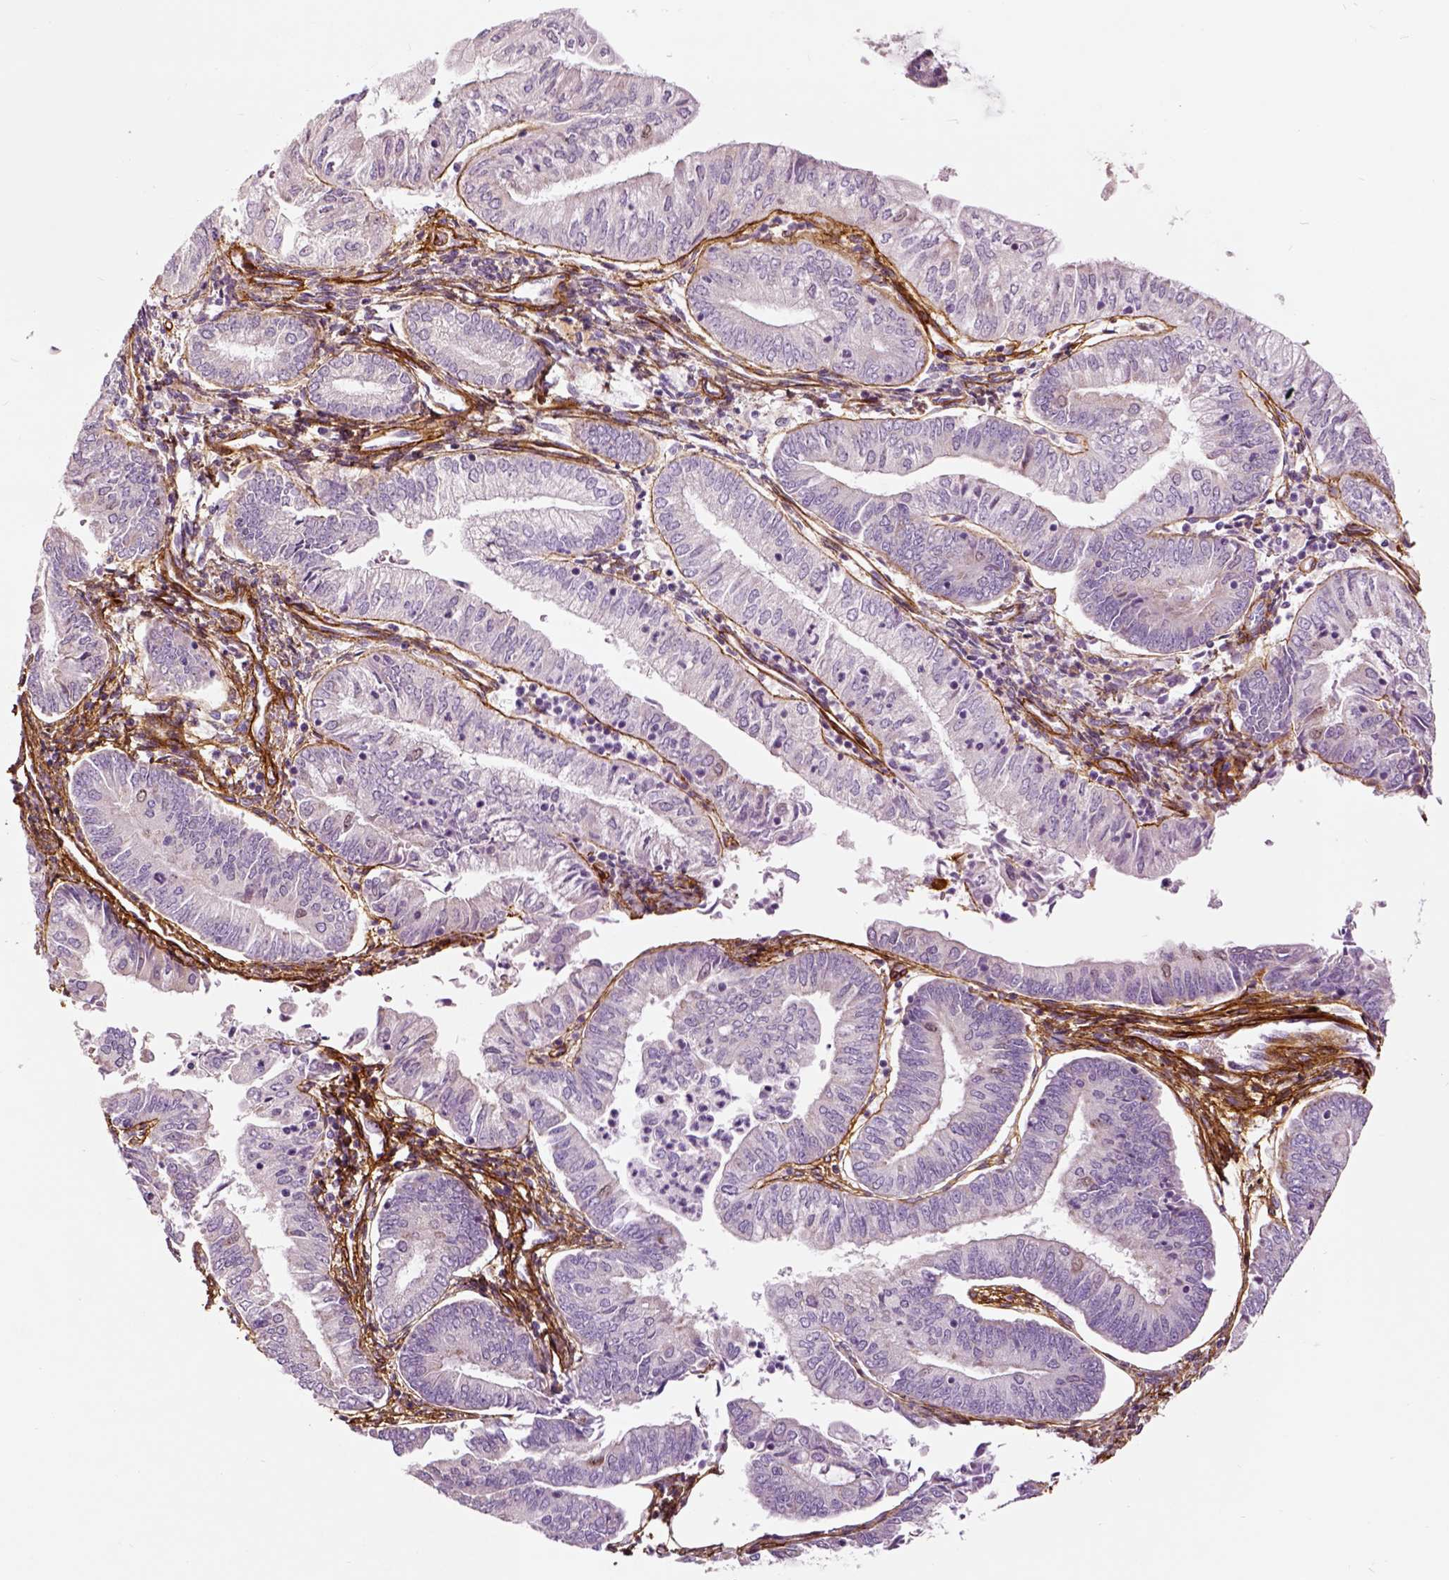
{"staining": {"intensity": "negative", "quantity": "none", "location": "none"}, "tissue": "endometrial cancer", "cell_type": "Tumor cells", "image_type": "cancer", "snomed": [{"axis": "morphology", "description": "Adenocarcinoma, NOS"}, {"axis": "topography", "description": "Endometrium"}], "caption": "The immunohistochemistry micrograph has no significant staining in tumor cells of endometrial cancer tissue.", "gene": "COL6A2", "patient": {"sex": "female", "age": 55}}